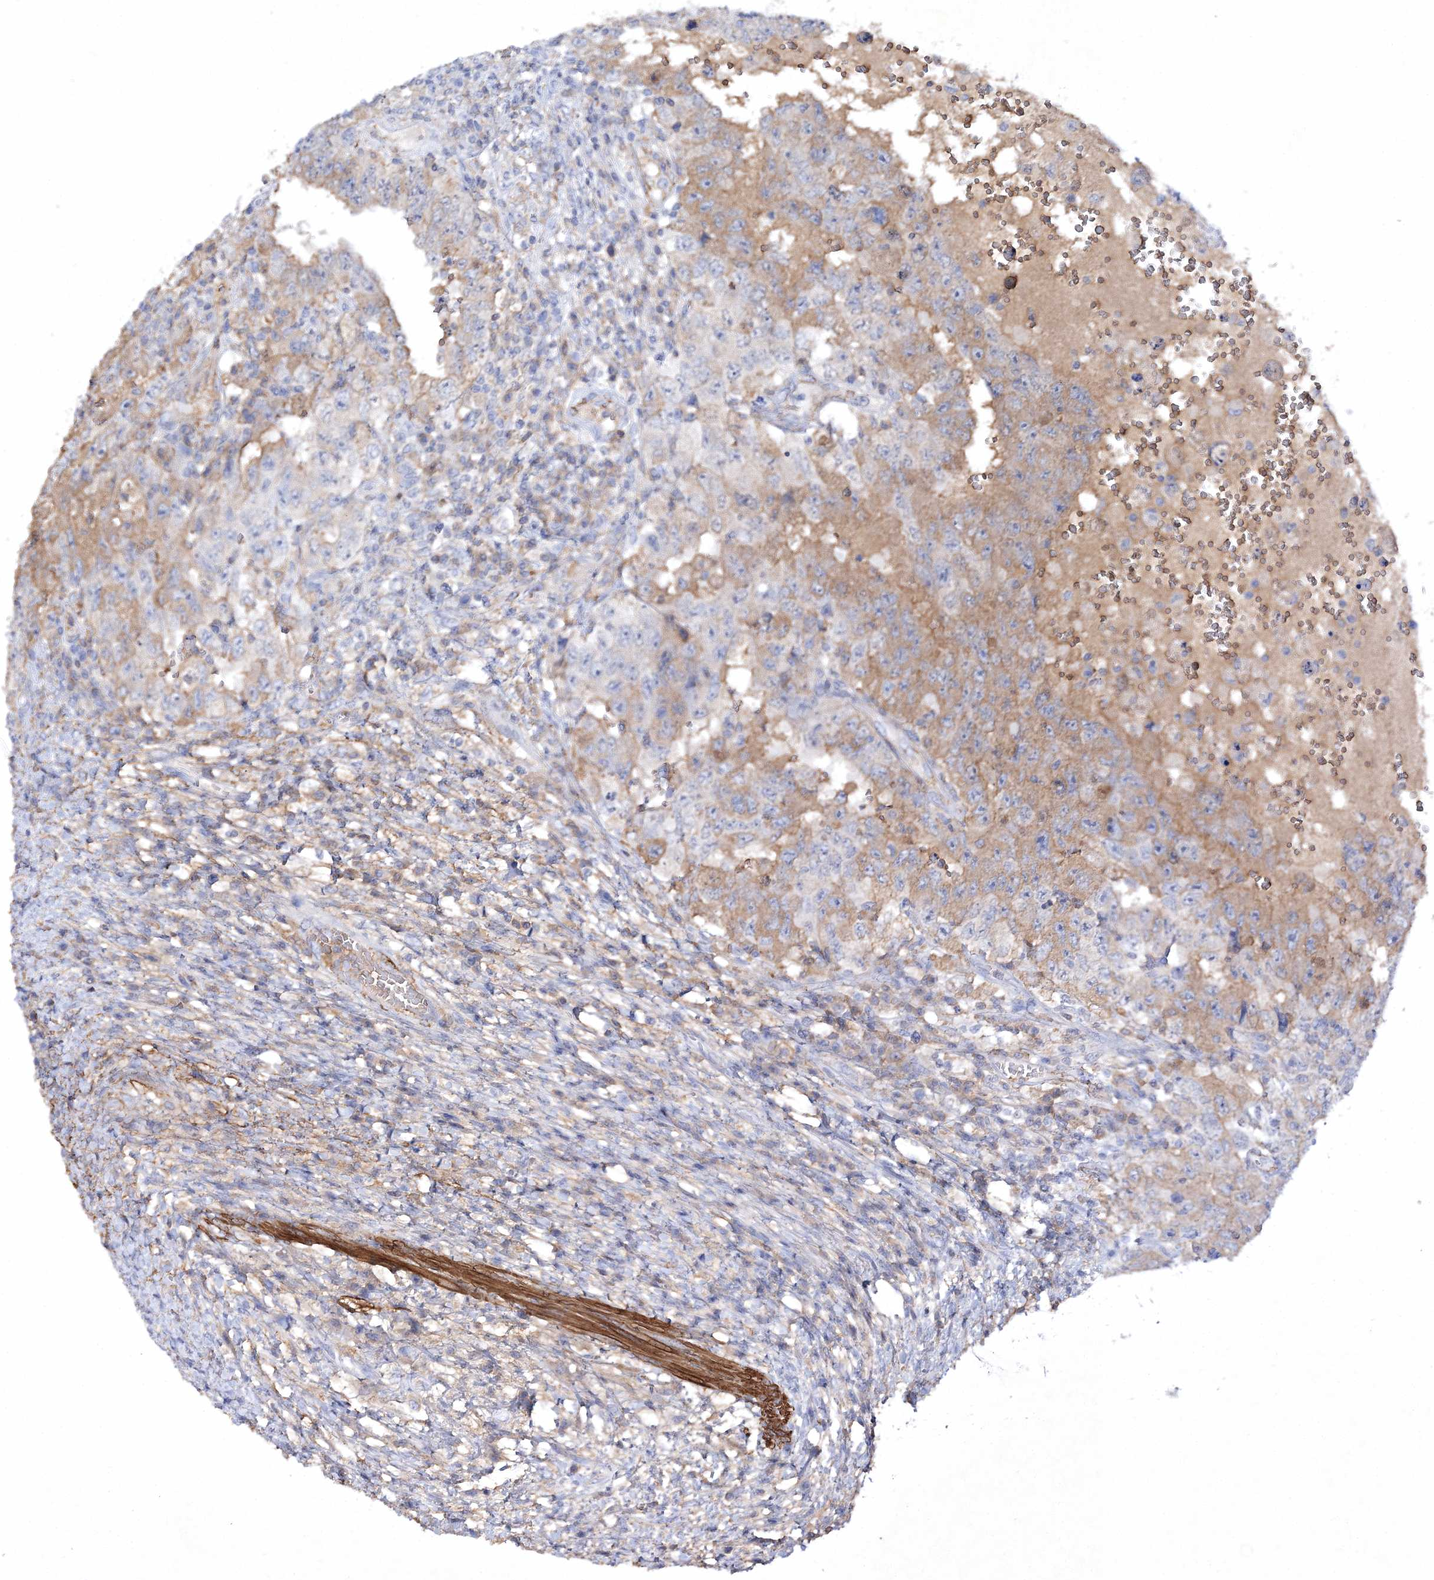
{"staining": {"intensity": "weak", "quantity": "25%-75%", "location": "cytoplasmic/membranous"}, "tissue": "testis cancer", "cell_type": "Tumor cells", "image_type": "cancer", "snomed": [{"axis": "morphology", "description": "Carcinoma, Embryonal, NOS"}, {"axis": "topography", "description": "Testis"}], "caption": "Protein staining by immunohistochemistry reveals weak cytoplasmic/membranous positivity in about 25%-75% of tumor cells in testis cancer.", "gene": "RTN2", "patient": {"sex": "male", "age": 26}}